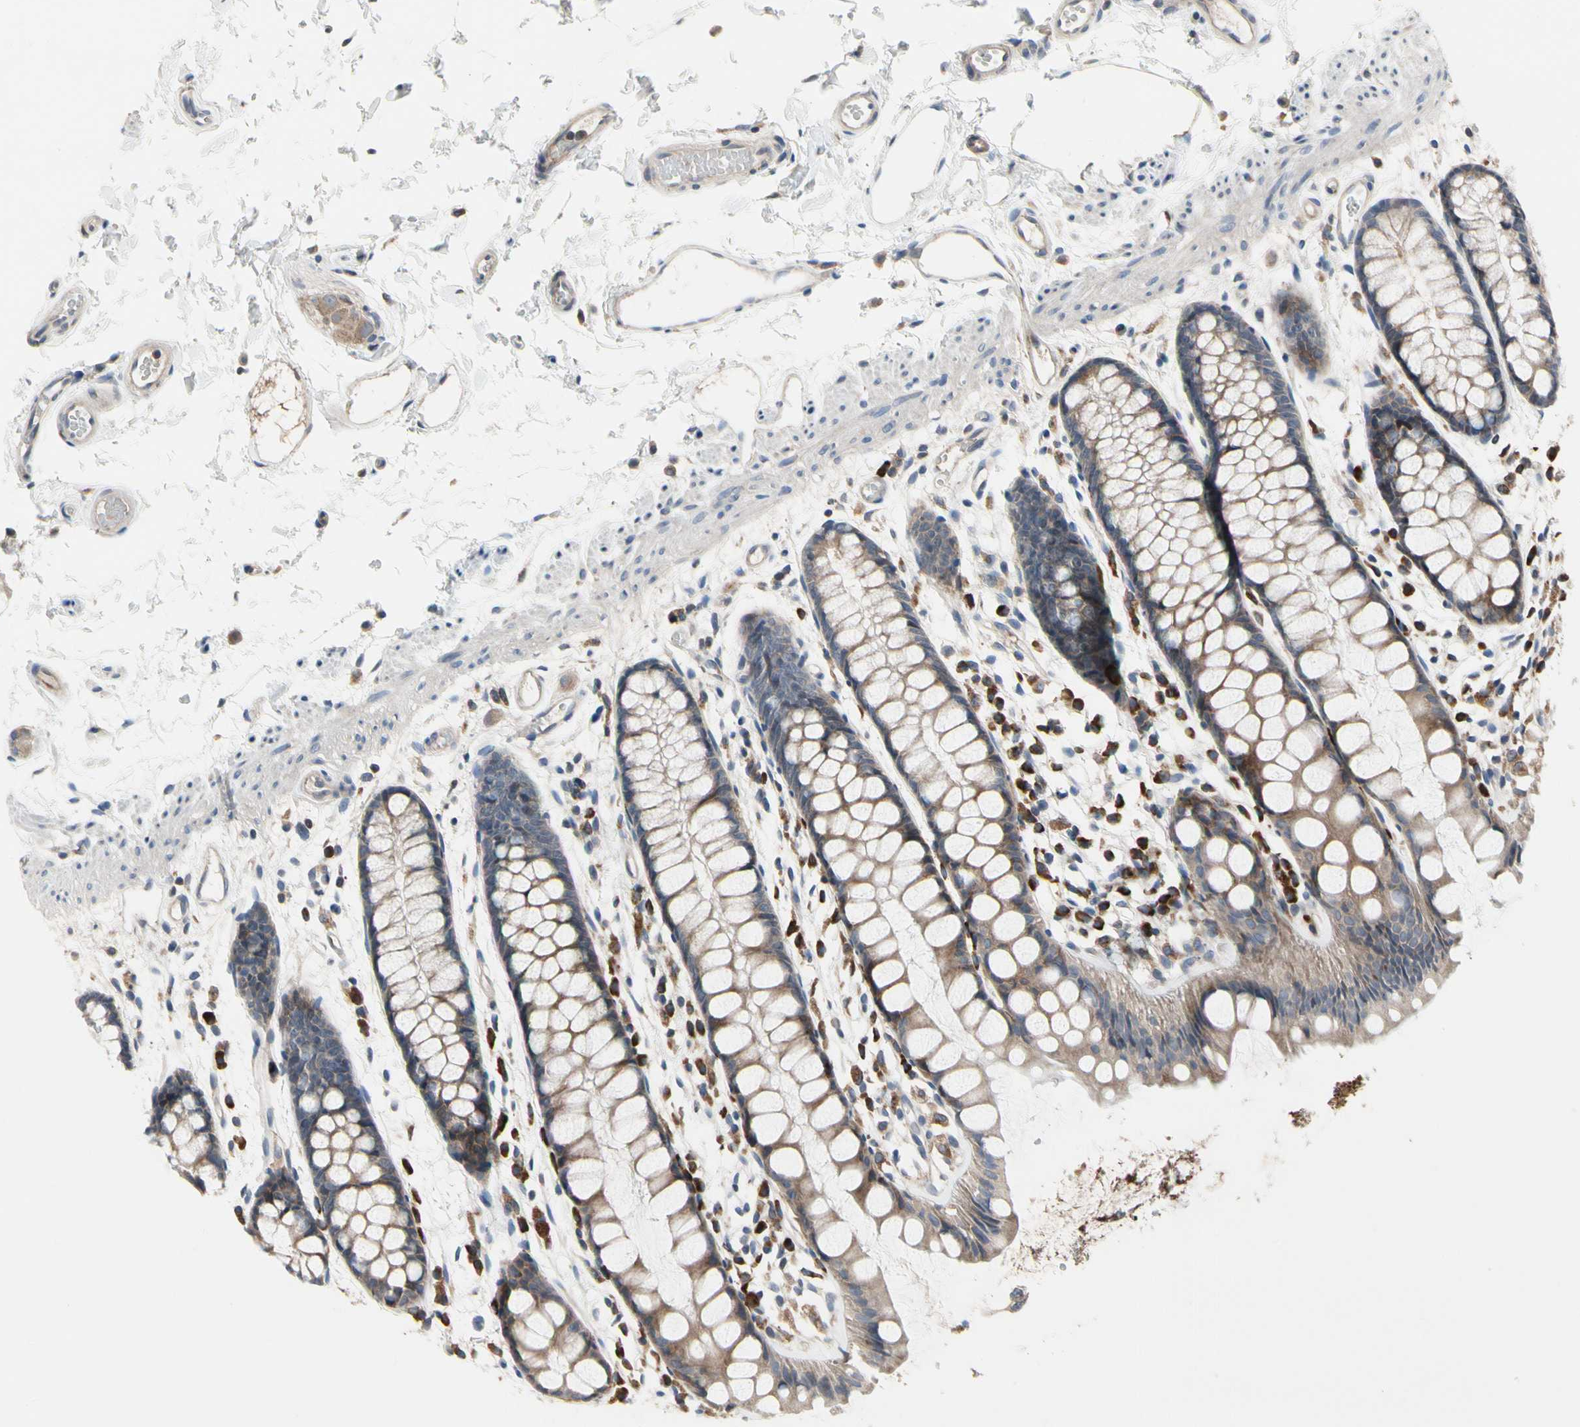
{"staining": {"intensity": "moderate", "quantity": ">75%", "location": "cytoplasmic/membranous"}, "tissue": "rectum", "cell_type": "Glandular cells", "image_type": "normal", "snomed": [{"axis": "morphology", "description": "Normal tissue, NOS"}, {"axis": "topography", "description": "Rectum"}], "caption": "Moderate cytoplasmic/membranous expression is seen in about >75% of glandular cells in benign rectum. The staining is performed using DAB brown chromogen to label protein expression. The nuclei are counter-stained blue using hematoxylin.", "gene": "MMEL1", "patient": {"sex": "female", "age": 66}}